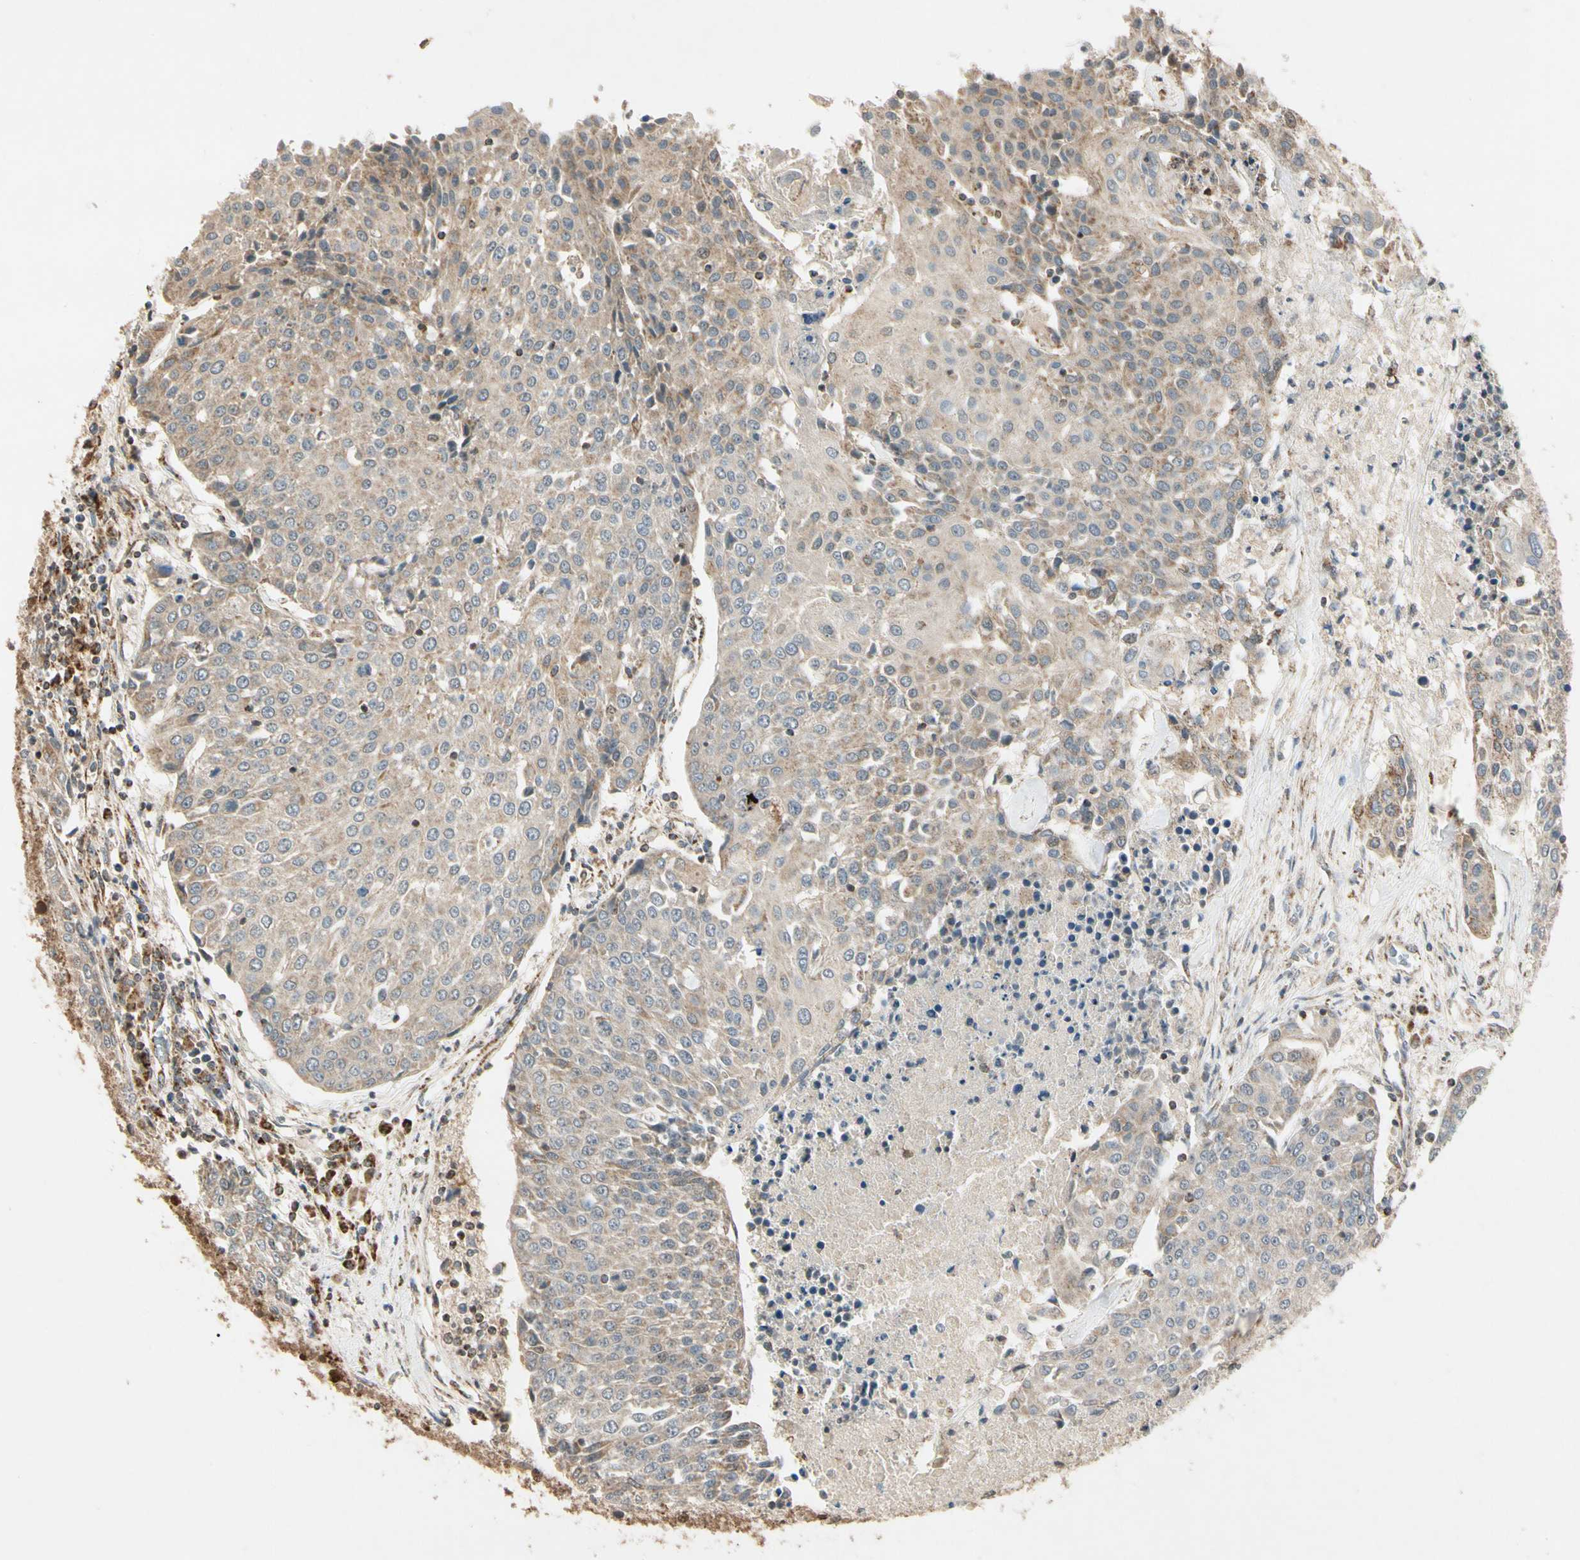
{"staining": {"intensity": "weak", "quantity": ">75%", "location": "cytoplasmic/membranous"}, "tissue": "urothelial cancer", "cell_type": "Tumor cells", "image_type": "cancer", "snomed": [{"axis": "morphology", "description": "Urothelial carcinoma, High grade"}, {"axis": "topography", "description": "Urinary bladder"}], "caption": "Protein analysis of urothelial cancer tissue exhibits weak cytoplasmic/membranous positivity in approximately >75% of tumor cells.", "gene": "PRDX5", "patient": {"sex": "female", "age": 85}}